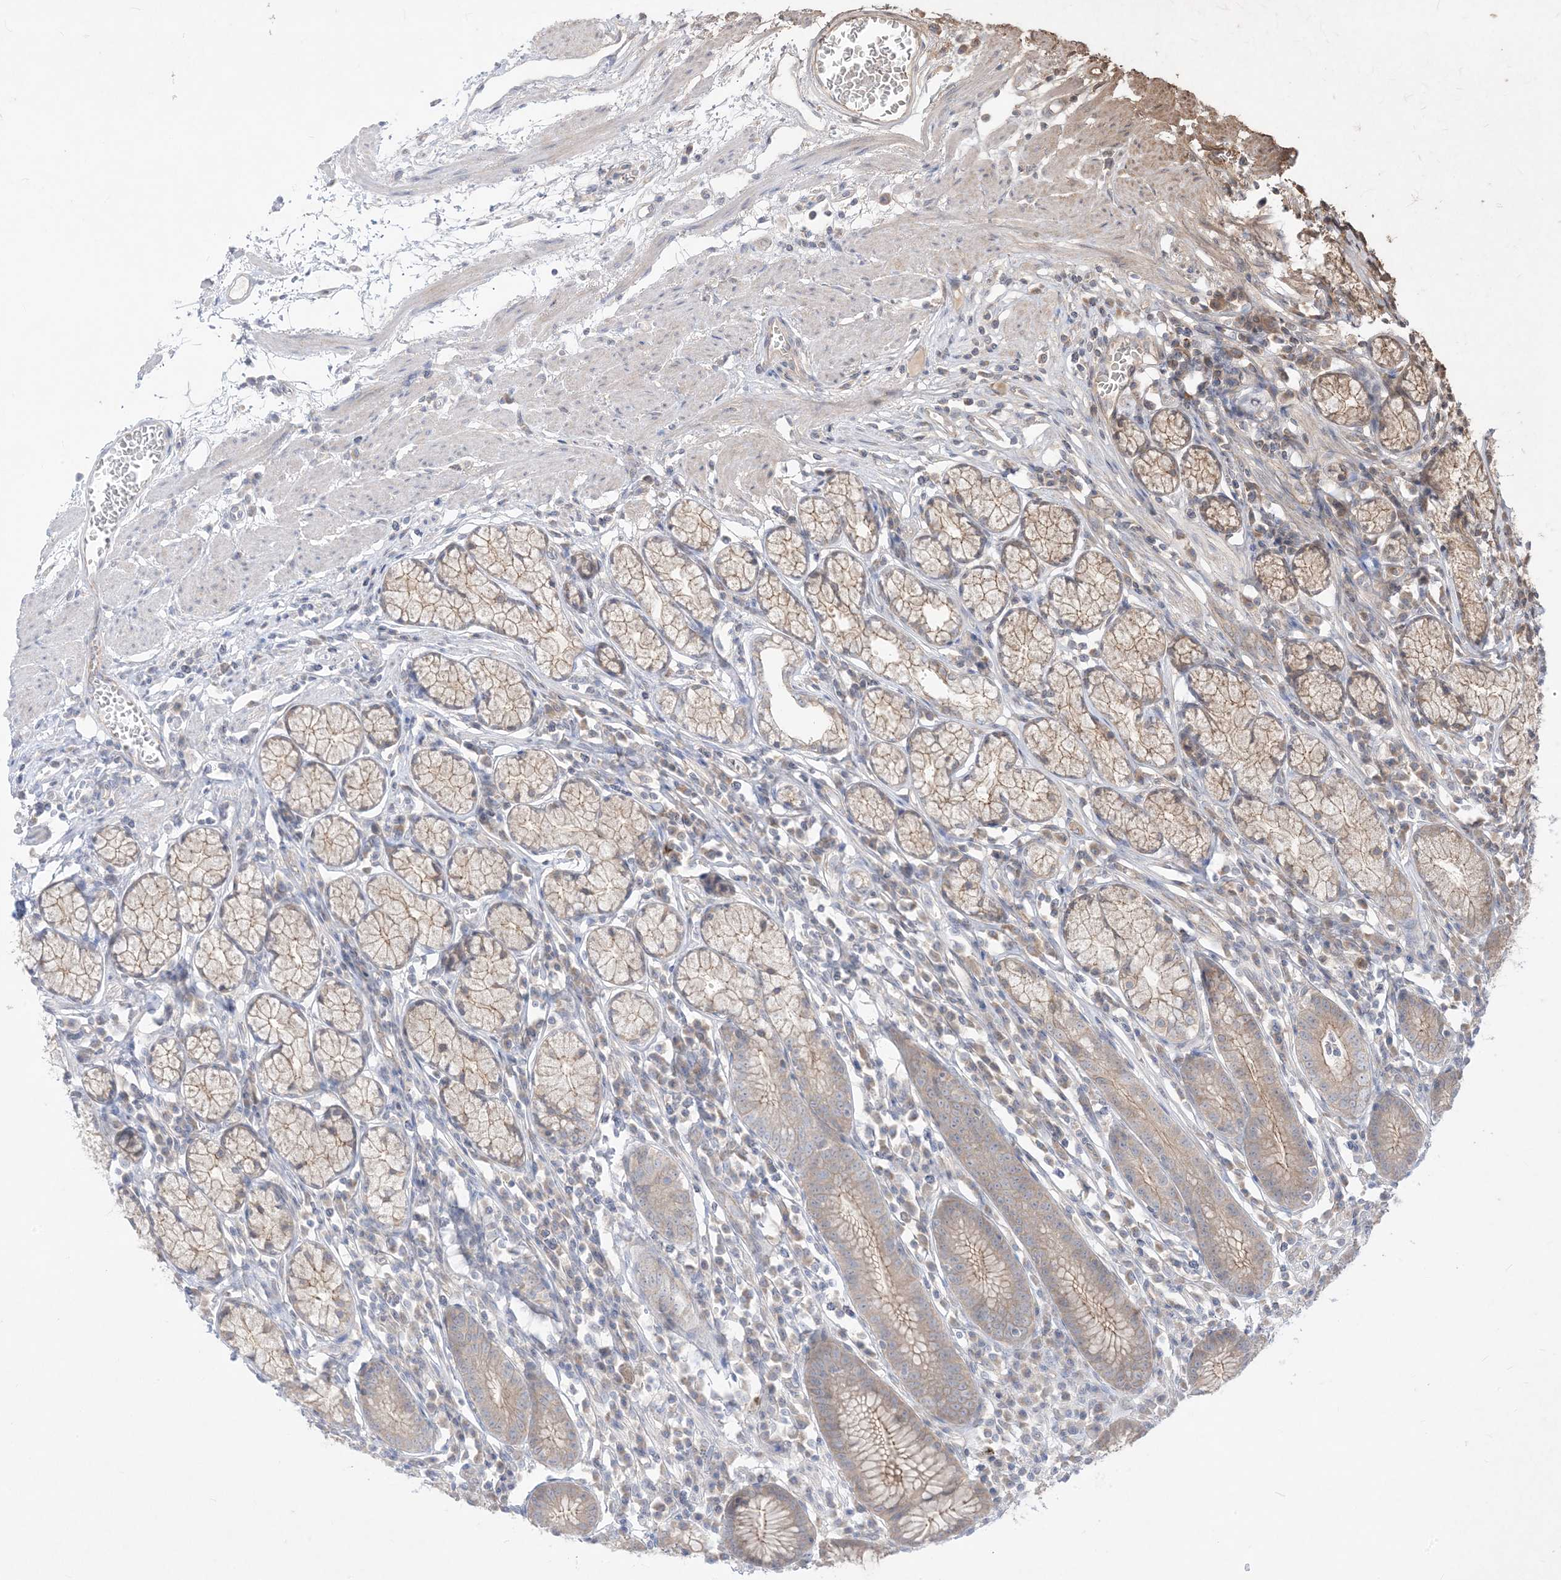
{"staining": {"intensity": "moderate", "quantity": "<25%", "location": "cytoplasmic/membranous"}, "tissue": "stomach", "cell_type": "Glandular cells", "image_type": "normal", "snomed": [{"axis": "morphology", "description": "Normal tissue, NOS"}, {"axis": "topography", "description": "Stomach"}], "caption": "An immunohistochemistry (IHC) micrograph of benign tissue is shown. Protein staining in brown highlights moderate cytoplasmic/membranous positivity in stomach within glandular cells.", "gene": "PLEKHA3", "patient": {"sex": "male", "age": 55}}